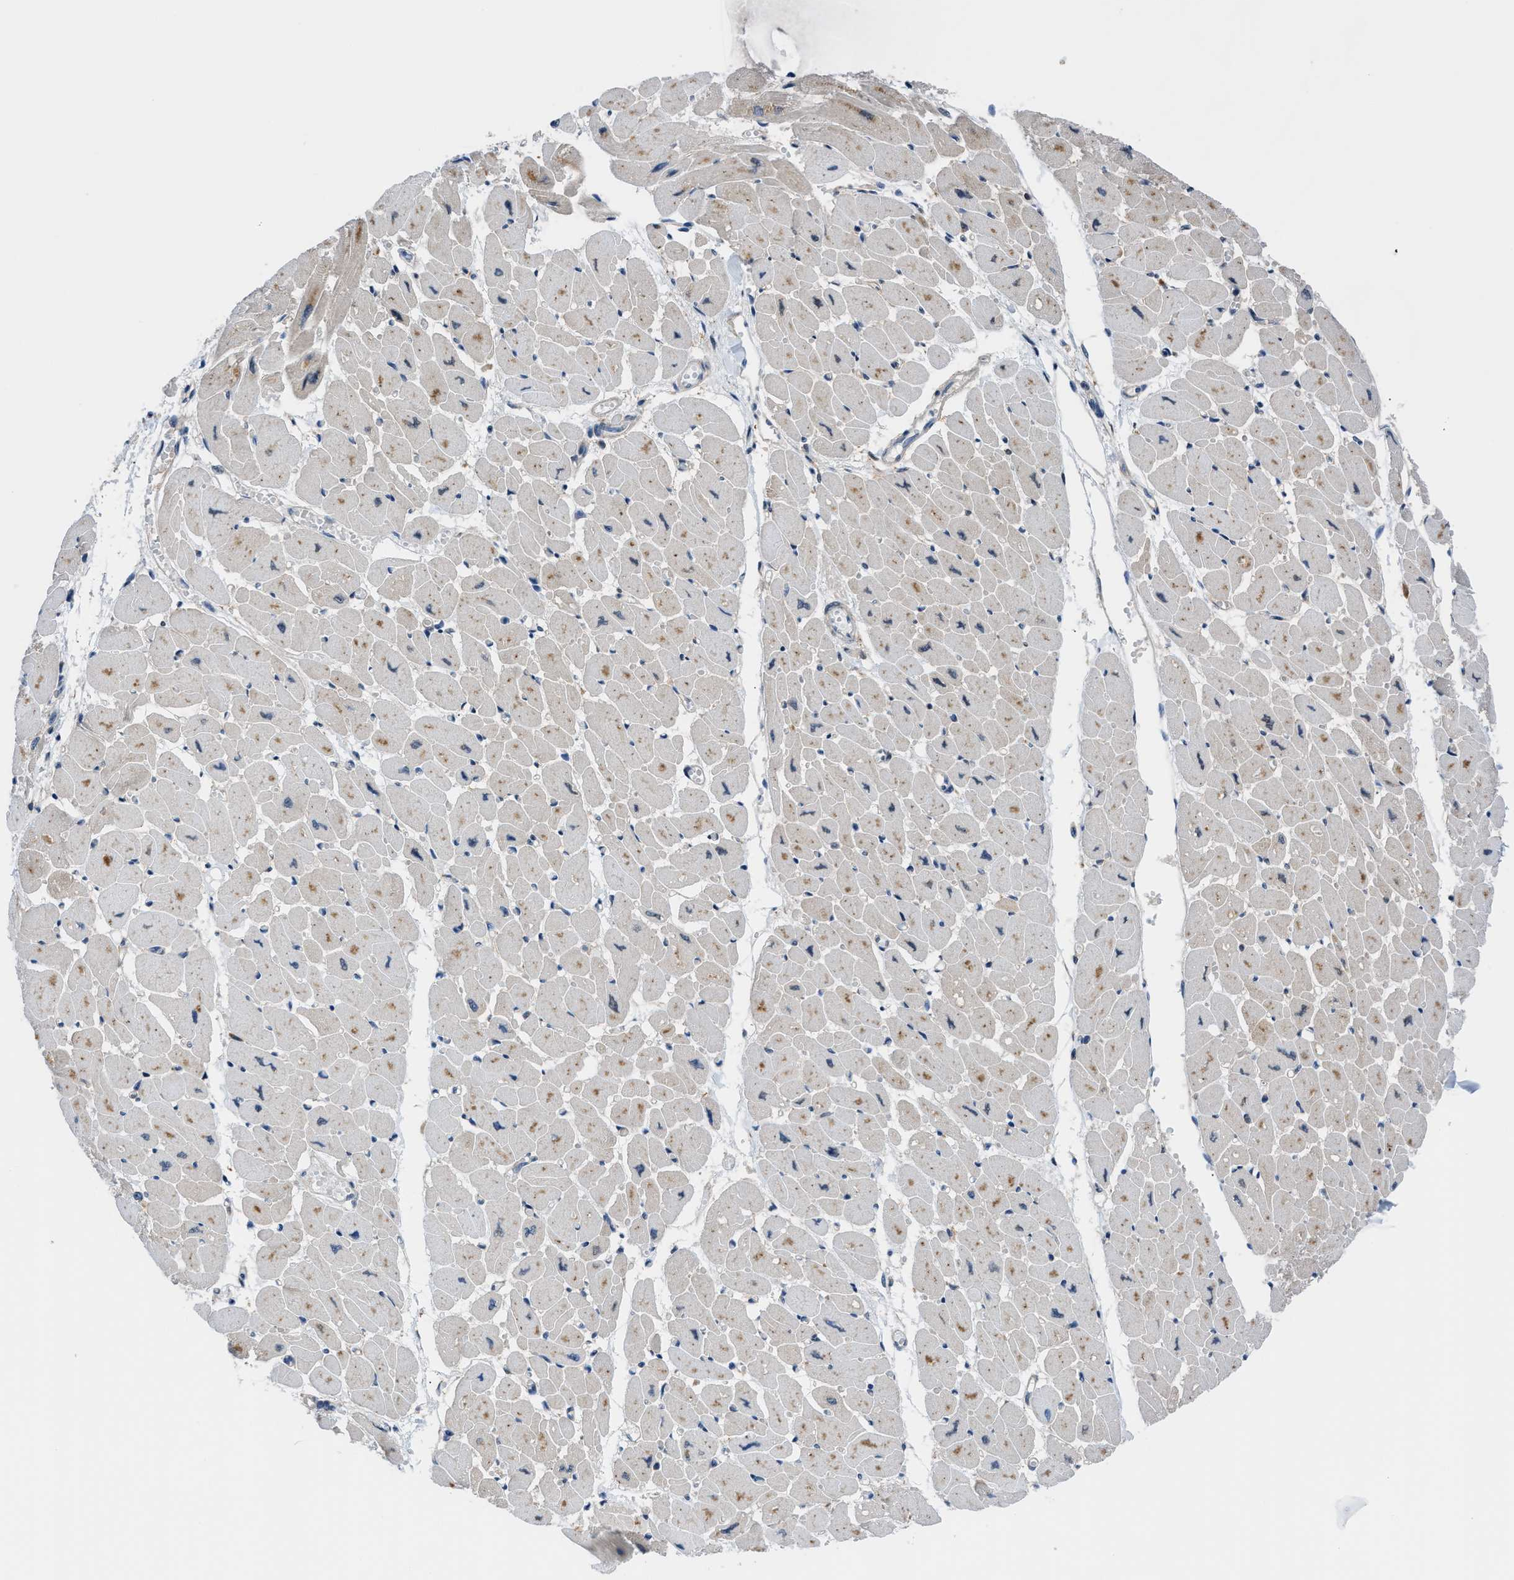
{"staining": {"intensity": "weak", "quantity": "25%-75%", "location": "cytoplasmic/membranous"}, "tissue": "heart muscle", "cell_type": "Cardiomyocytes", "image_type": "normal", "snomed": [{"axis": "morphology", "description": "Normal tissue, NOS"}, {"axis": "topography", "description": "Heart"}], "caption": "High-magnification brightfield microscopy of benign heart muscle stained with DAB (brown) and counterstained with hematoxylin (blue). cardiomyocytes exhibit weak cytoplasmic/membranous expression is seen in about25%-75% of cells. The staining was performed using DAB, with brown indicating positive protein expression. Nuclei are stained blue with hematoxylin.", "gene": "TMEM45B", "patient": {"sex": "female", "age": 54}}